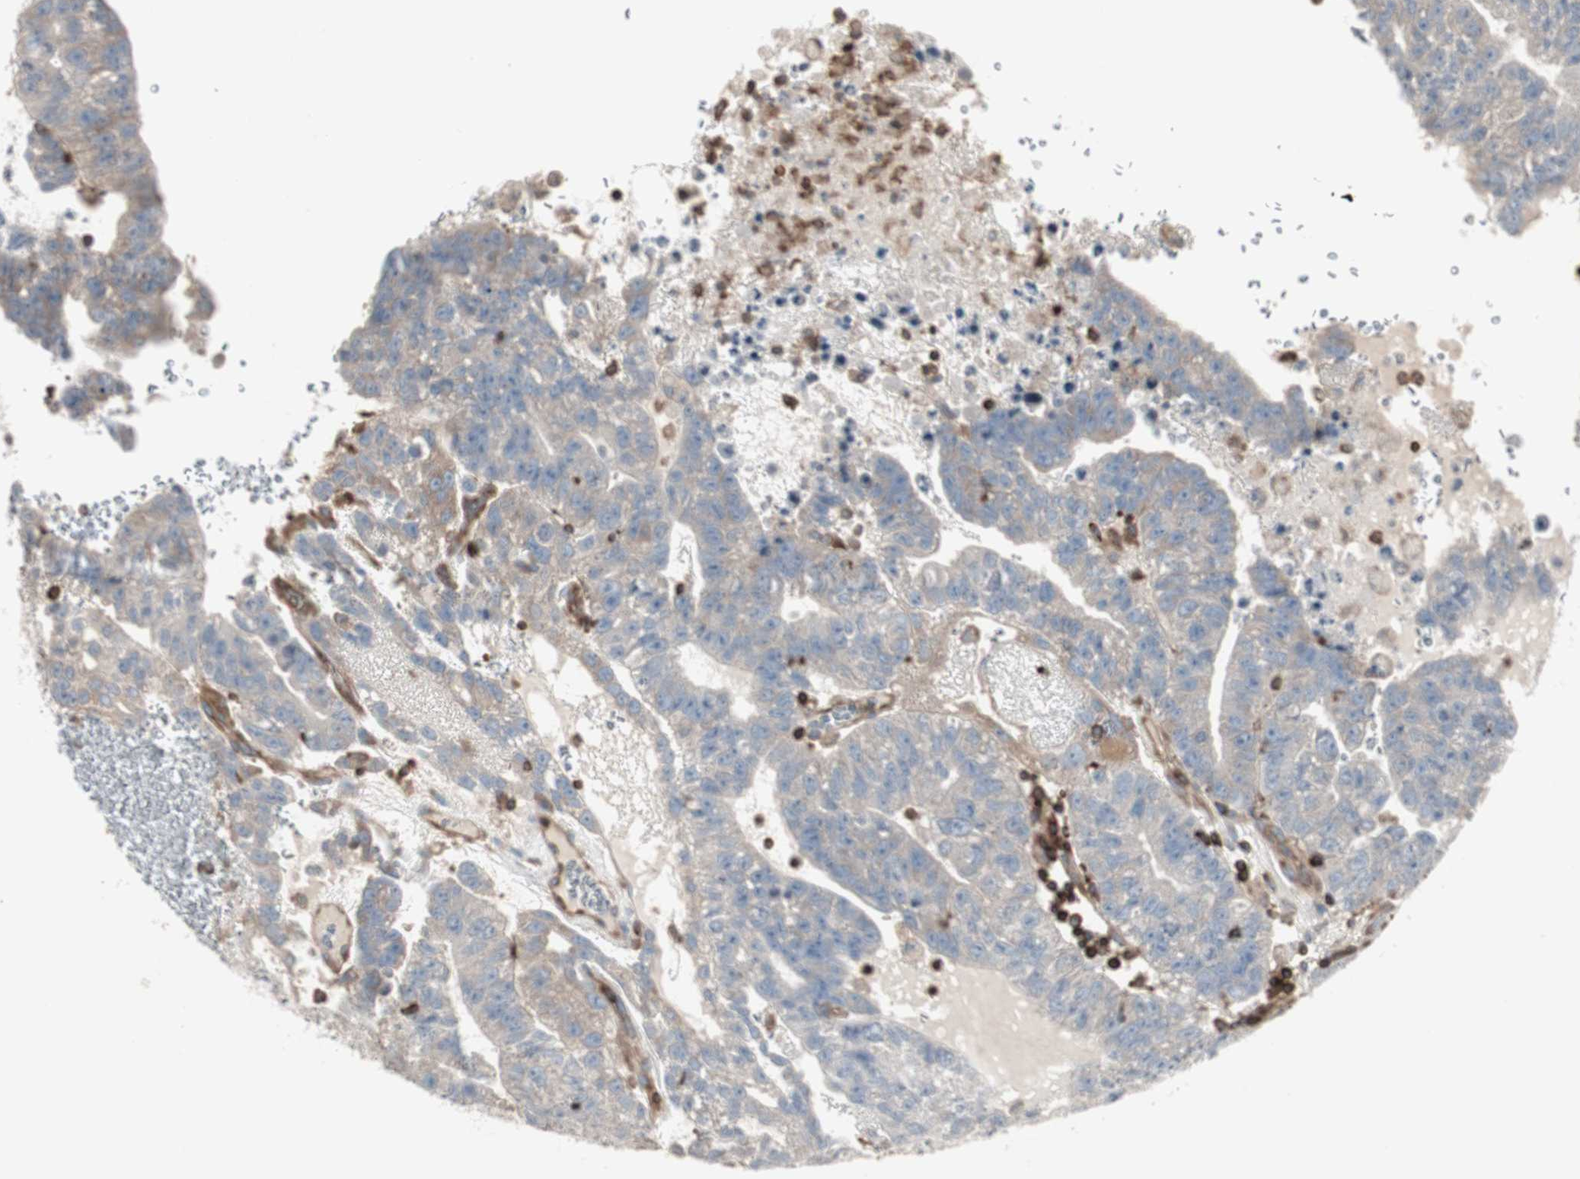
{"staining": {"intensity": "weak", "quantity": "25%-75%", "location": "cytoplasmic/membranous"}, "tissue": "testis cancer", "cell_type": "Tumor cells", "image_type": "cancer", "snomed": [{"axis": "morphology", "description": "Seminoma, NOS"}, {"axis": "morphology", "description": "Carcinoma, Embryonal, NOS"}, {"axis": "topography", "description": "Testis"}], "caption": "A histopathology image of human testis cancer (seminoma) stained for a protein exhibits weak cytoplasmic/membranous brown staining in tumor cells. Nuclei are stained in blue.", "gene": "ARHGEF1", "patient": {"sex": "male", "age": 52}}